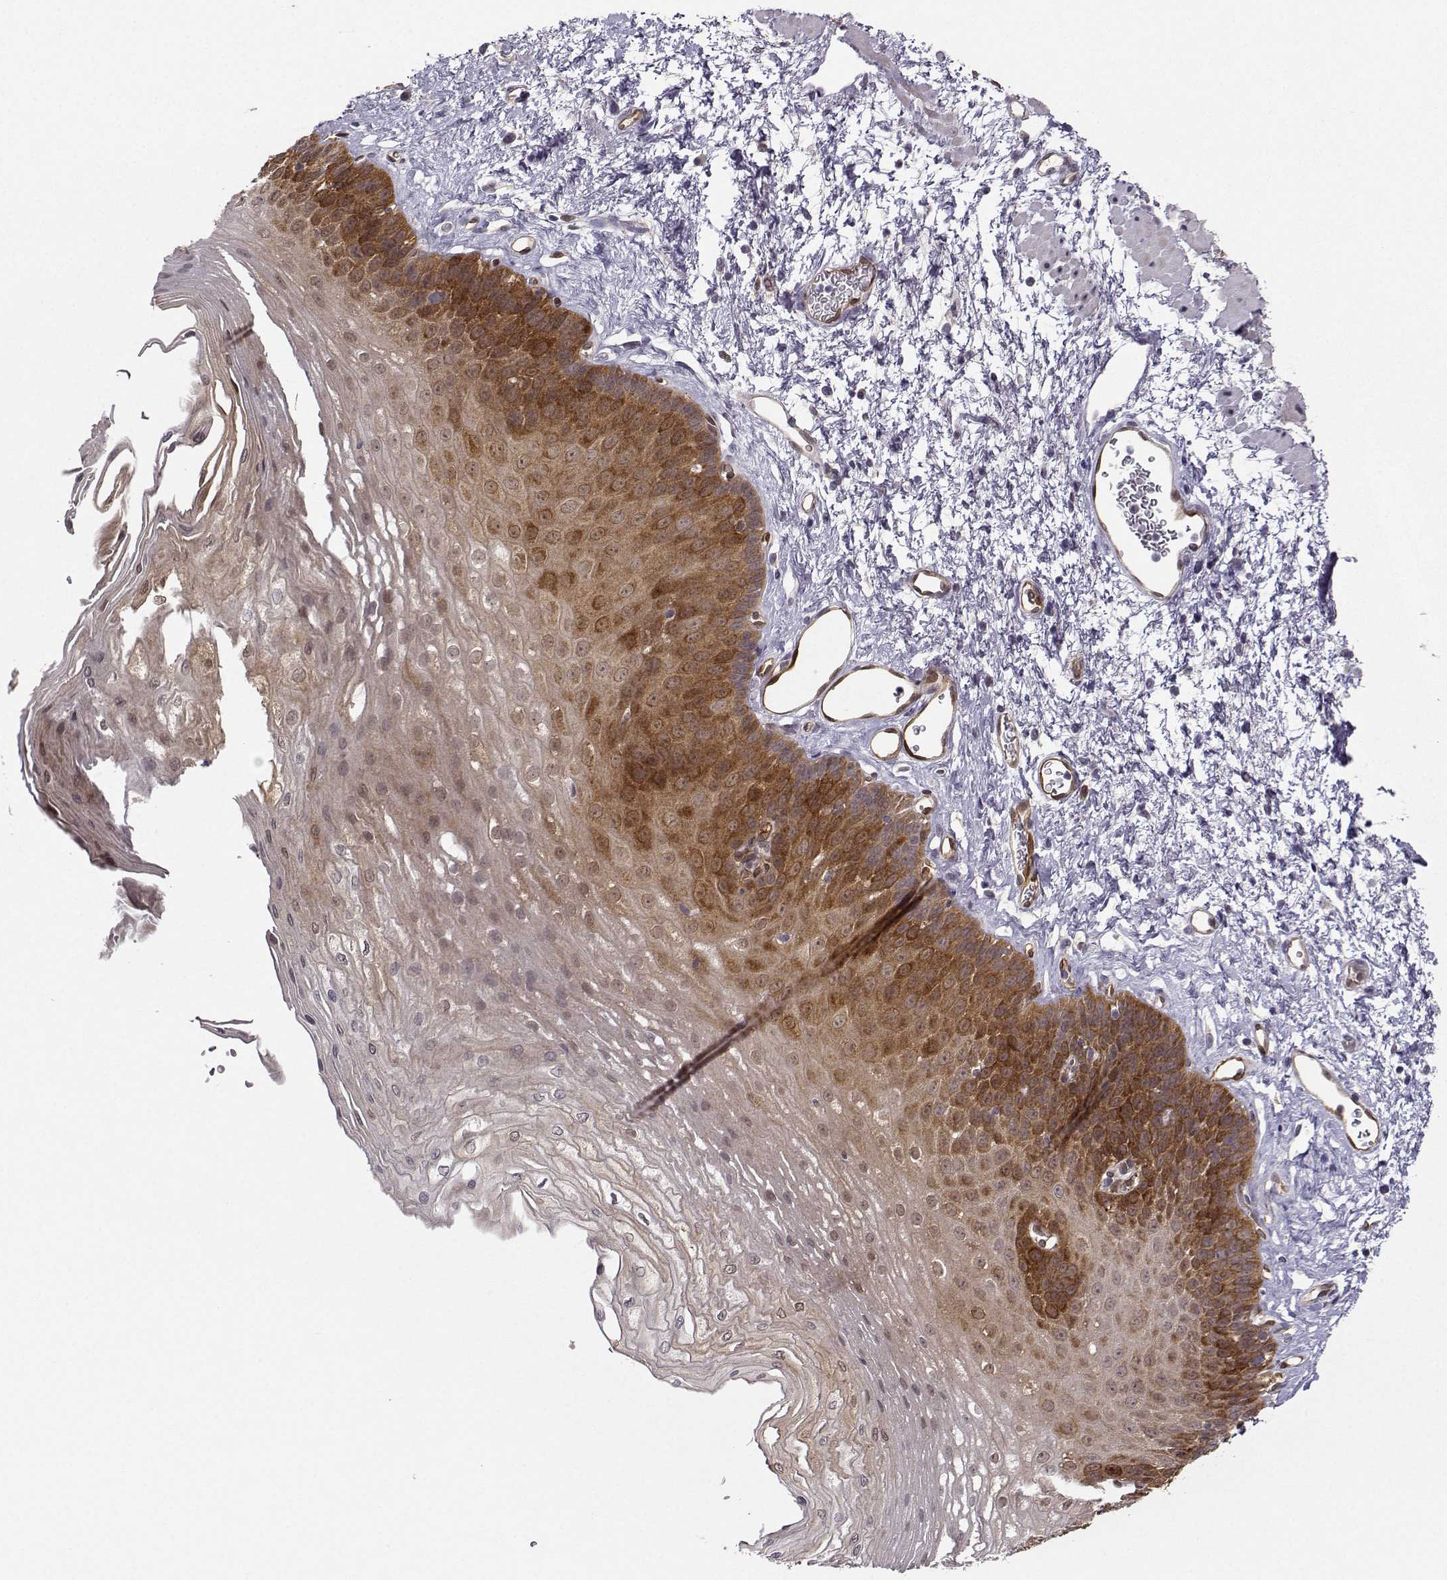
{"staining": {"intensity": "strong", "quantity": "<25%", "location": "cytoplasmic/membranous"}, "tissue": "esophagus", "cell_type": "Squamous epithelial cells", "image_type": "normal", "snomed": [{"axis": "morphology", "description": "Normal tissue, NOS"}, {"axis": "topography", "description": "Esophagus"}], "caption": "Brown immunohistochemical staining in unremarkable esophagus exhibits strong cytoplasmic/membranous staining in about <25% of squamous epithelial cells. Nuclei are stained in blue.", "gene": "NQO1", "patient": {"sex": "female", "age": 62}}